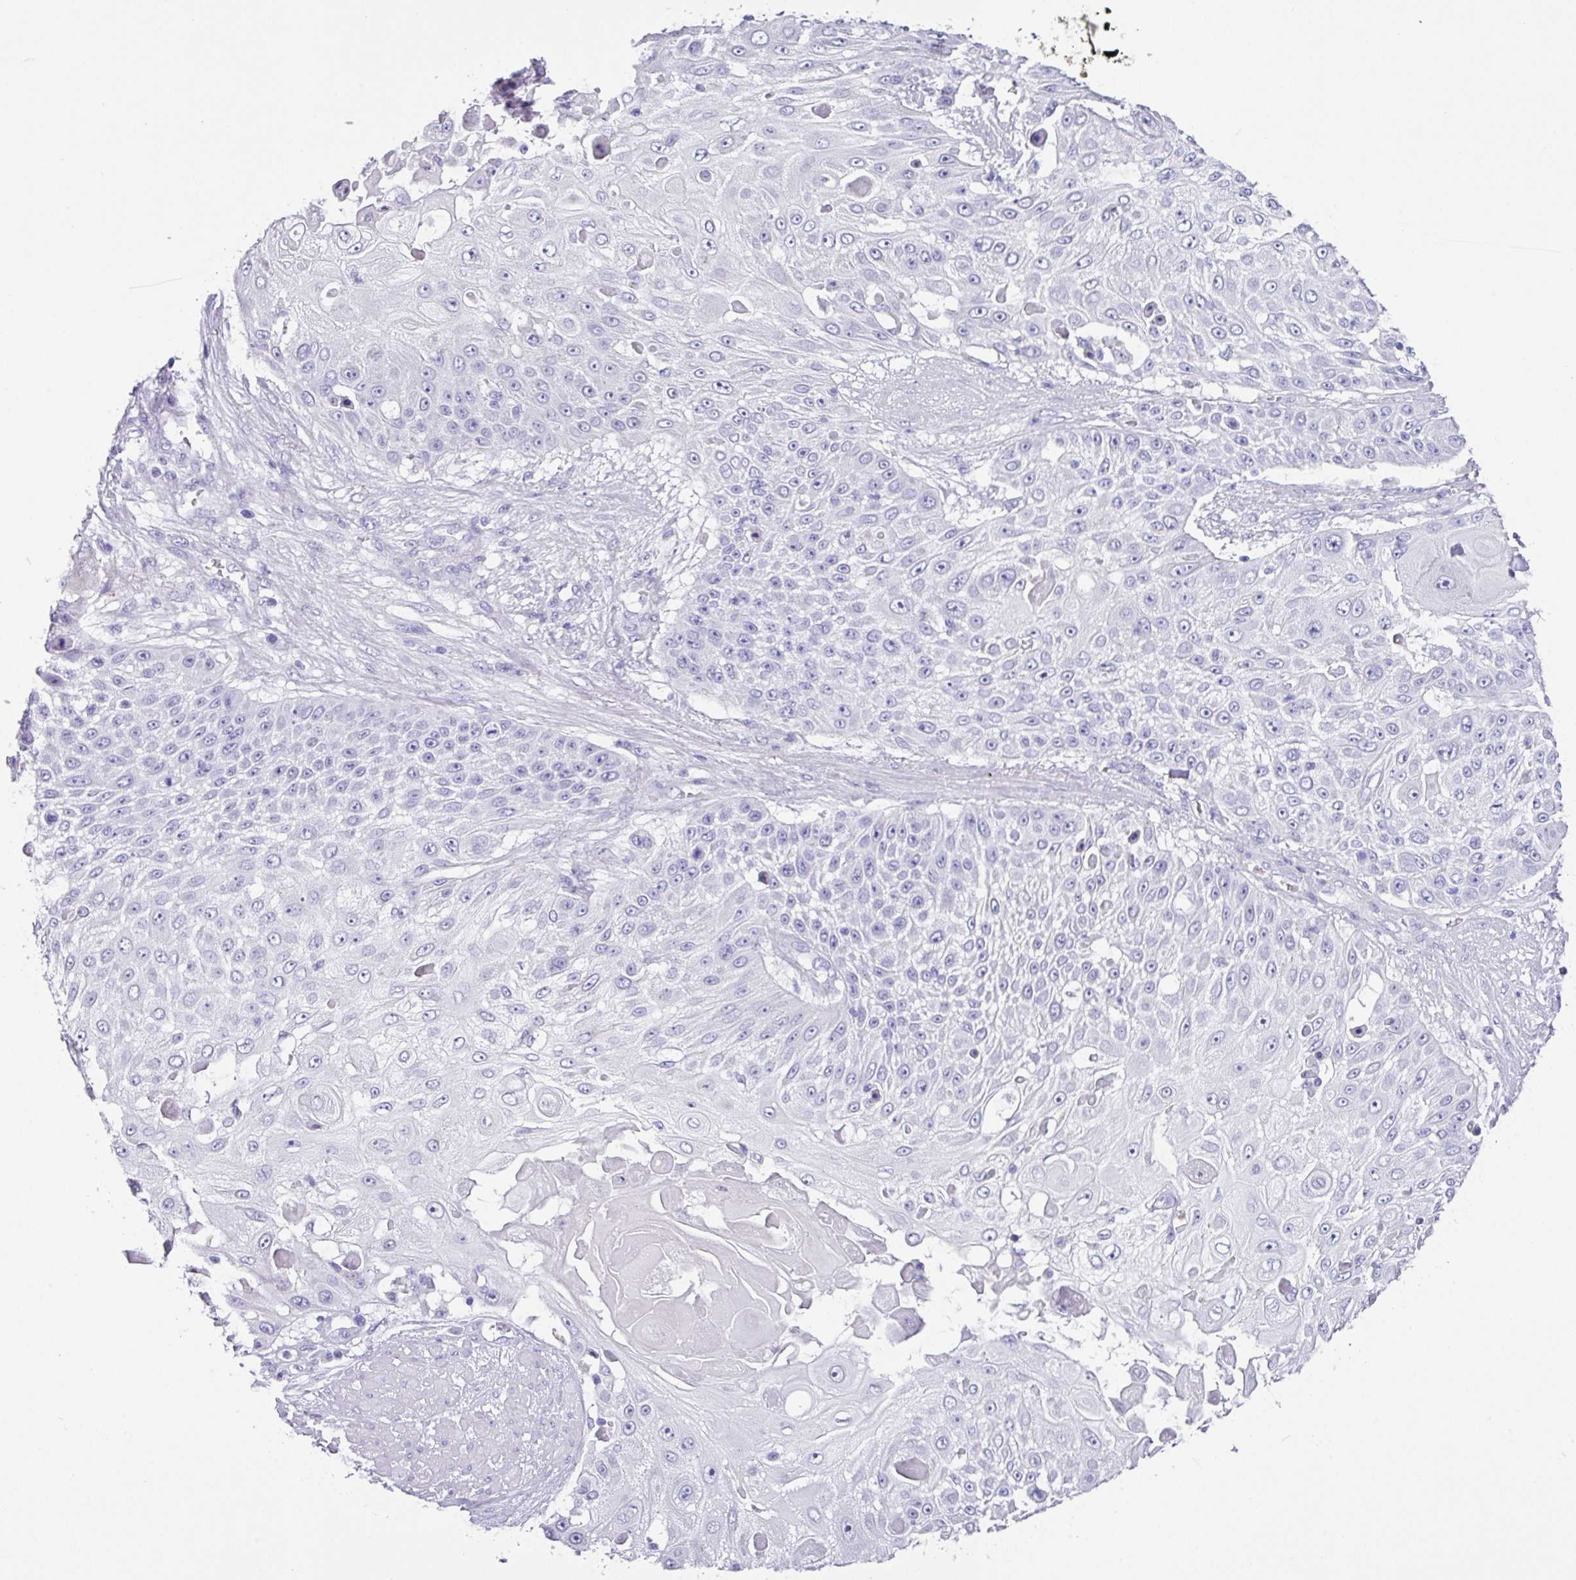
{"staining": {"intensity": "negative", "quantity": "none", "location": "none"}, "tissue": "skin cancer", "cell_type": "Tumor cells", "image_type": "cancer", "snomed": [{"axis": "morphology", "description": "Squamous cell carcinoma, NOS"}, {"axis": "topography", "description": "Skin"}], "caption": "Protein analysis of skin cancer demonstrates no significant expression in tumor cells. (DAB (3,3'-diaminobenzidine) immunohistochemistry (IHC) with hematoxylin counter stain).", "gene": "ZG16", "patient": {"sex": "female", "age": 86}}